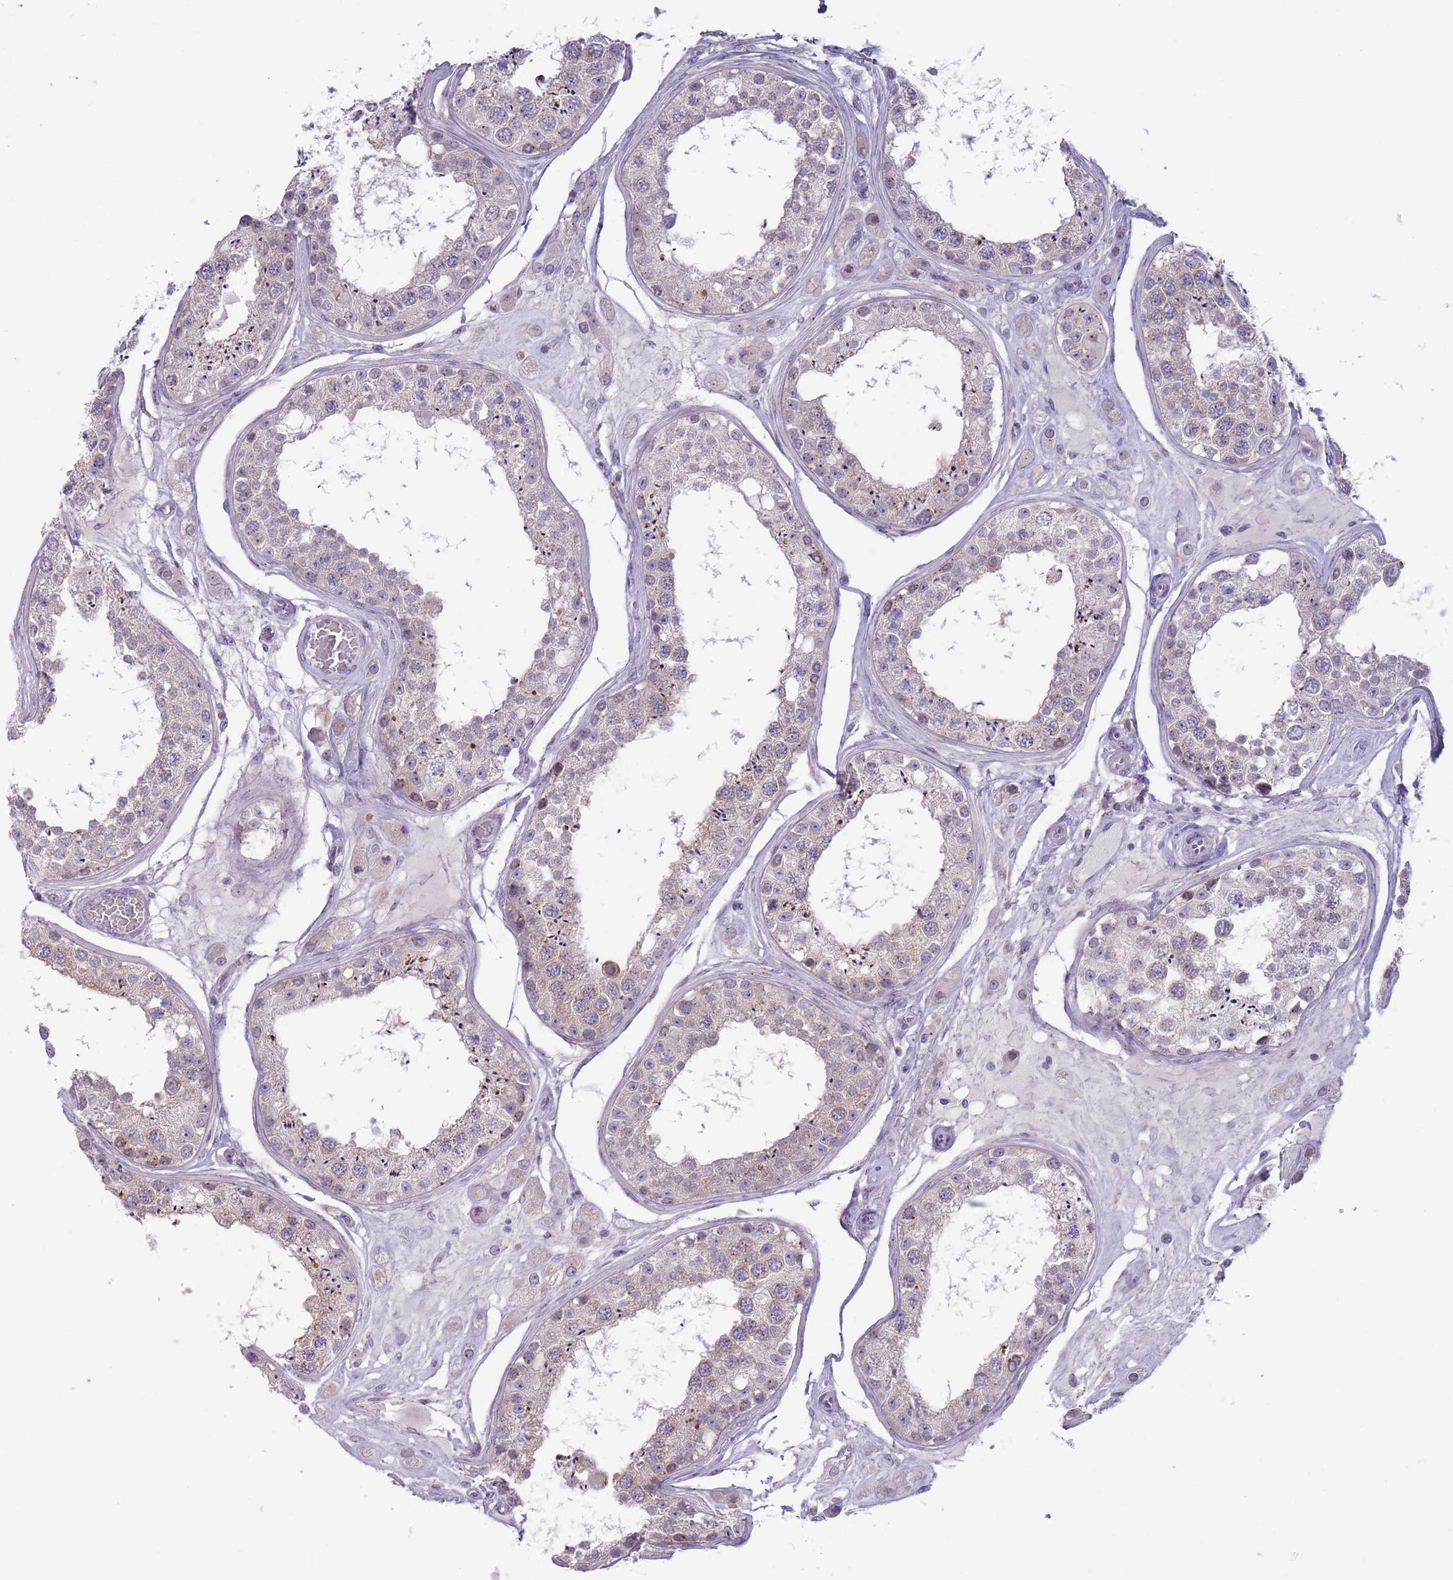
{"staining": {"intensity": "weak", "quantity": "25%-75%", "location": "cytoplasmic/membranous"}, "tissue": "testis", "cell_type": "Cells in seminiferous ducts", "image_type": "normal", "snomed": [{"axis": "morphology", "description": "Normal tissue, NOS"}, {"axis": "topography", "description": "Testis"}], "caption": "Immunohistochemical staining of benign testis shows weak cytoplasmic/membranous protein staining in approximately 25%-75% of cells in seminiferous ducts.", "gene": "LTB", "patient": {"sex": "male", "age": 25}}